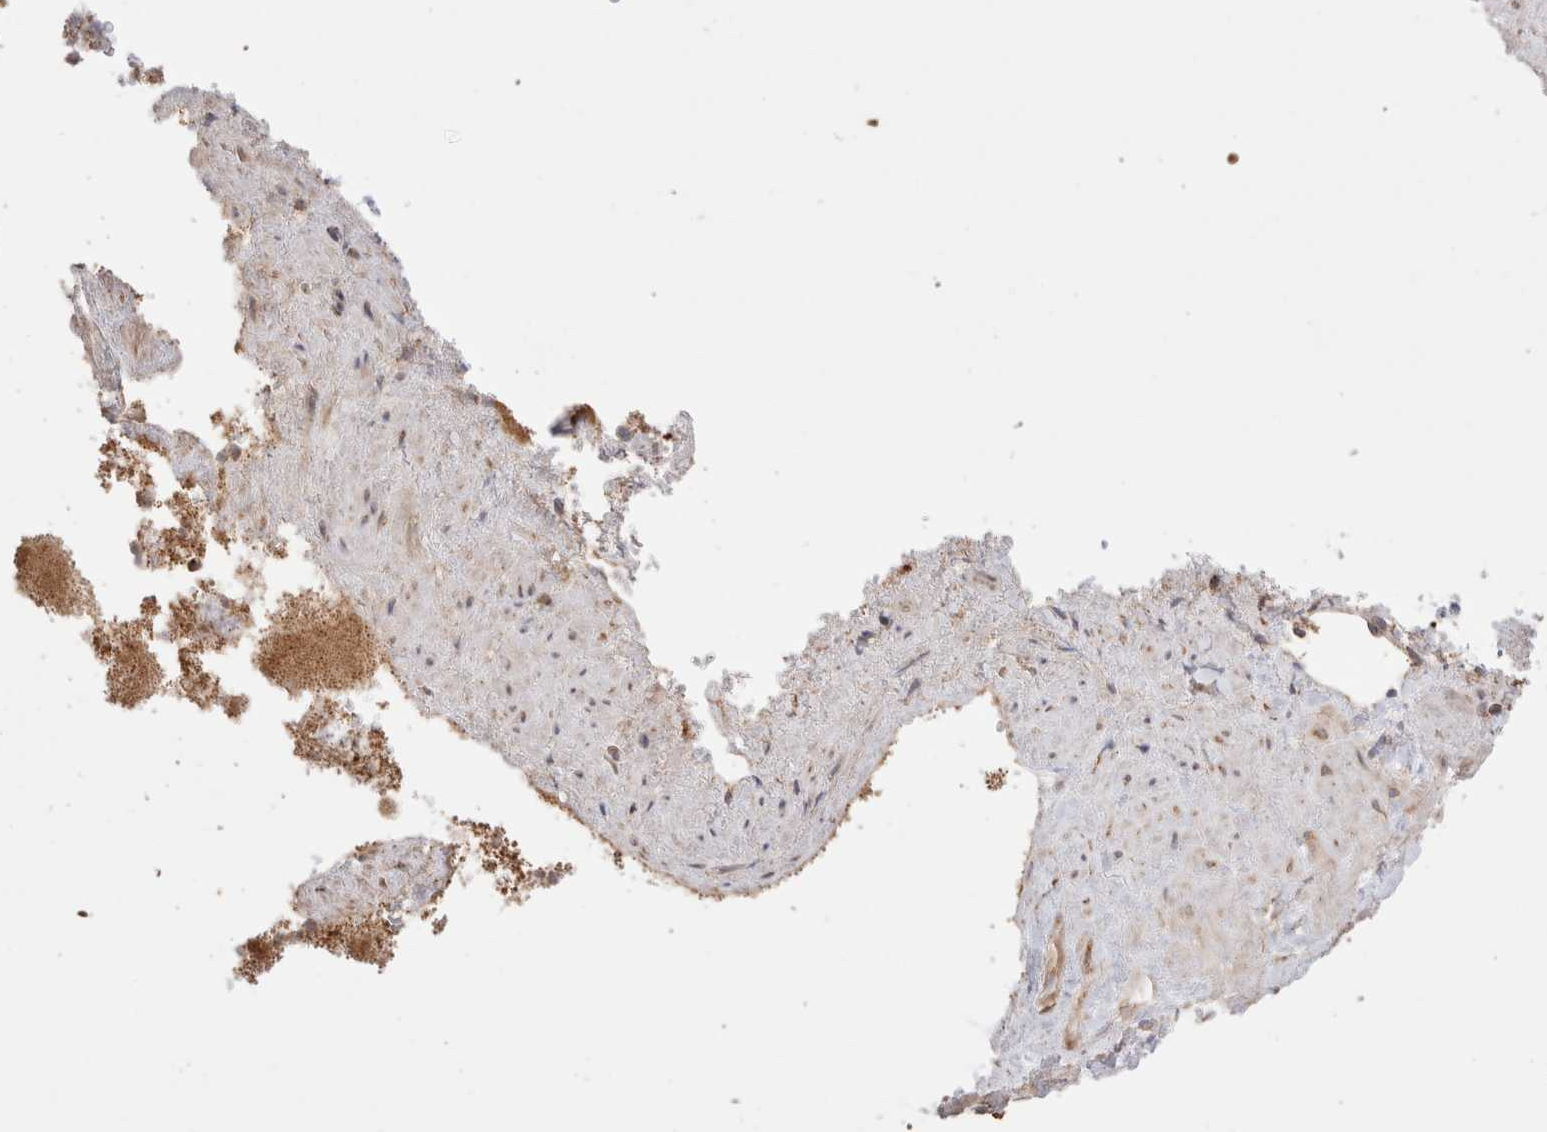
{"staining": {"intensity": "moderate", "quantity": ">75%", "location": "cytoplasmic/membranous"}, "tissue": "adrenal gland", "cell_type": "Glandular cells", "image_type": "normal", "snomed": [{"axis": "morphology", "description": "Normal tissue, NOS"}, {"axis": "topography", "description": "Adrenal gland"}], "caption": "Immunohistochemistry (IHC) (DAB (3,3'-diaminobenzidine)) staining of benign human adrenal gland reveals moderate cytoplasmic/membranous protein positivity in about >75% of glandular cells. (IHC, brightfield microscopy, high magnification).", "gene": "TMPPE", "patient": {"sex": "male", "age": 56}}